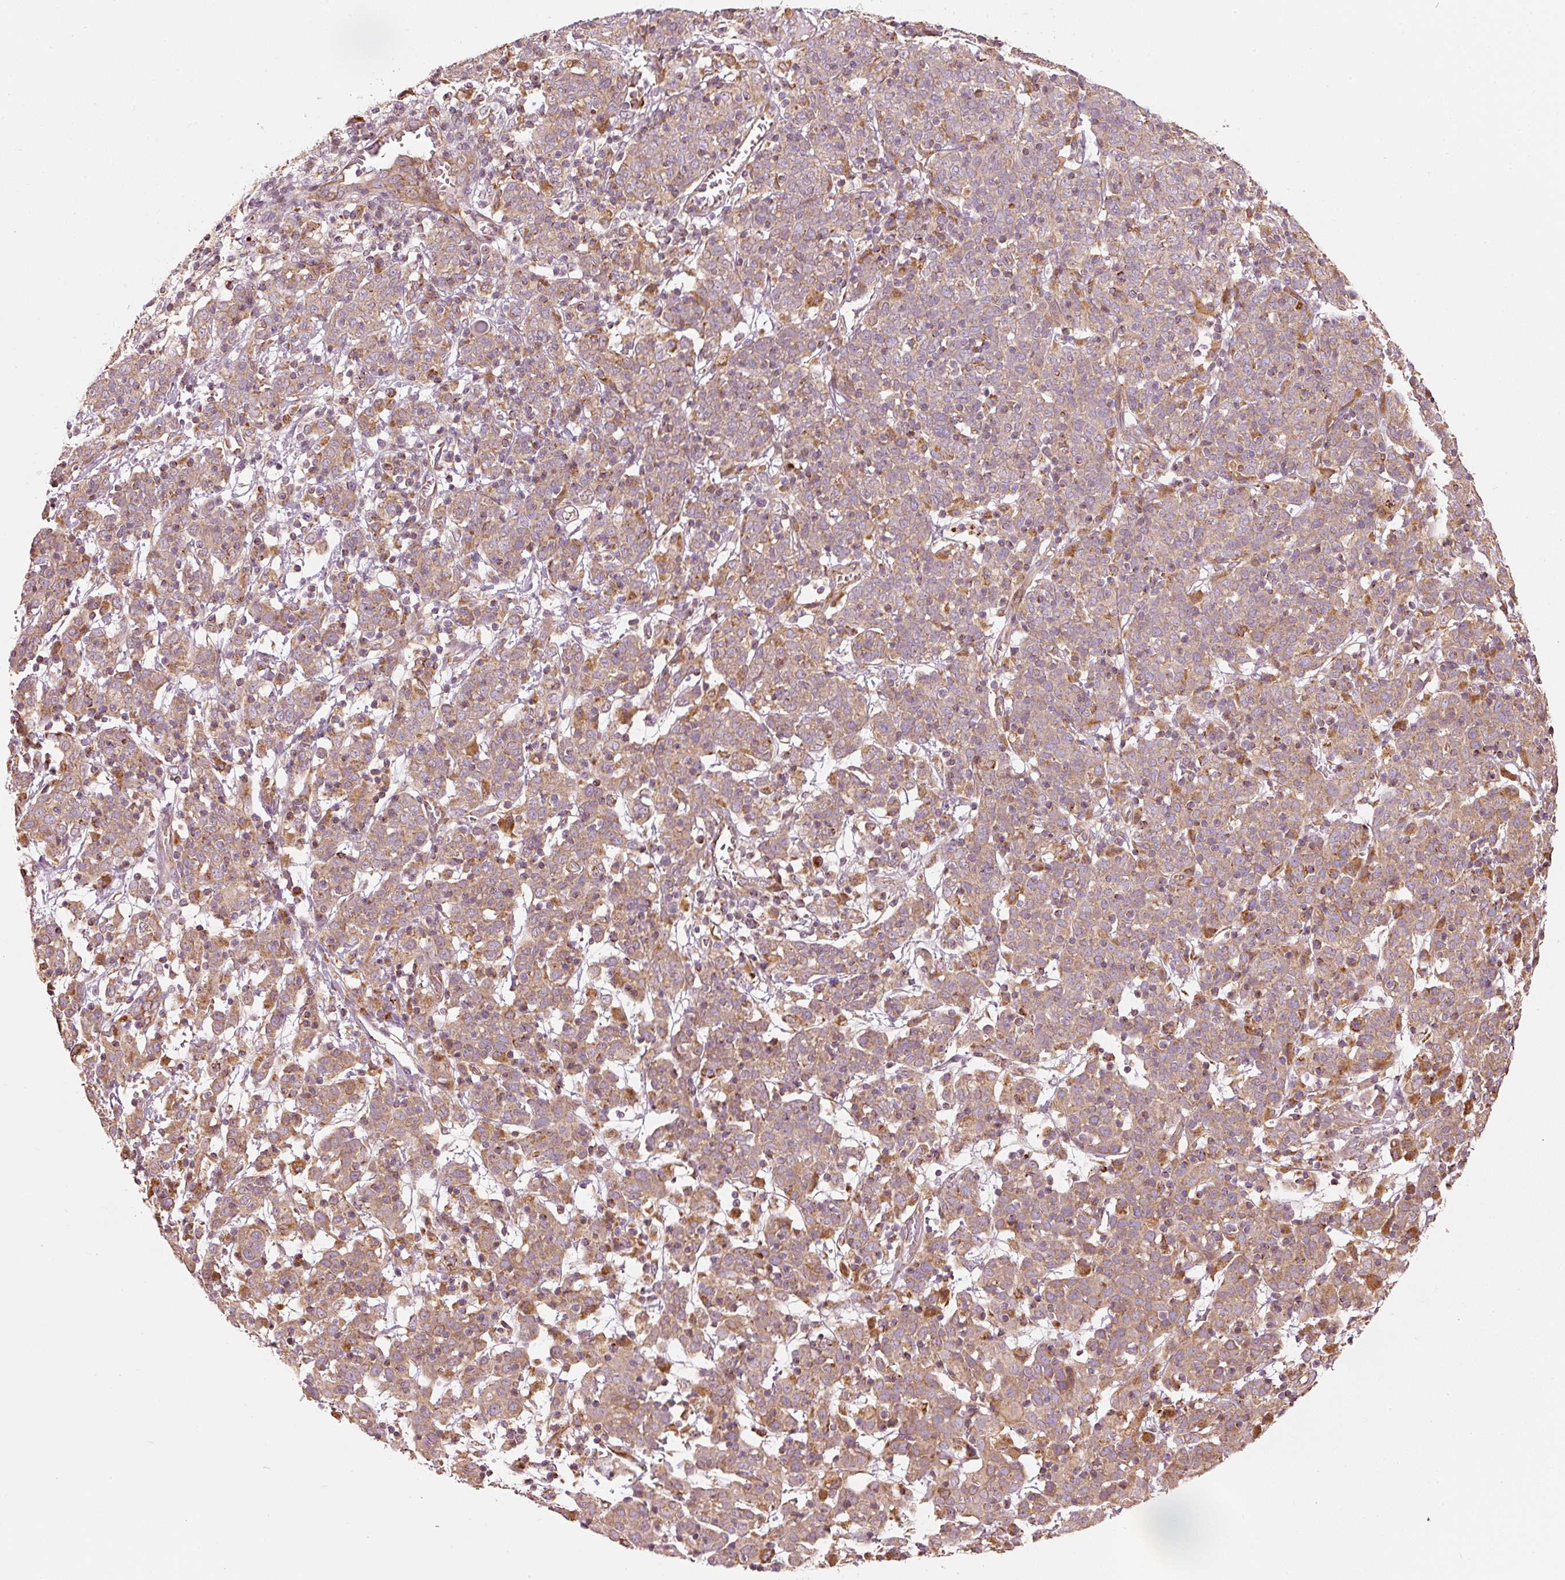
{"staining": {"intensity": "moderate", "quantity": "25%-75%", "location": "cytoplasmic/membranous"}, "tissue": "cervical cancer", "cell_type": "Tumor cells", "image_type": "cancer", "snomed": [{"axis": "morphology", "description": "Squamous cell carcinoma, NOS"}, {"axis": "topography", "description": "Cervix"}], "caption": "Human cervical cancer stained with a protein marker shows moderate staining in tumor cells.", "gene": "MTHFD1L", "patient": {"sex": "female", "age": 67}}